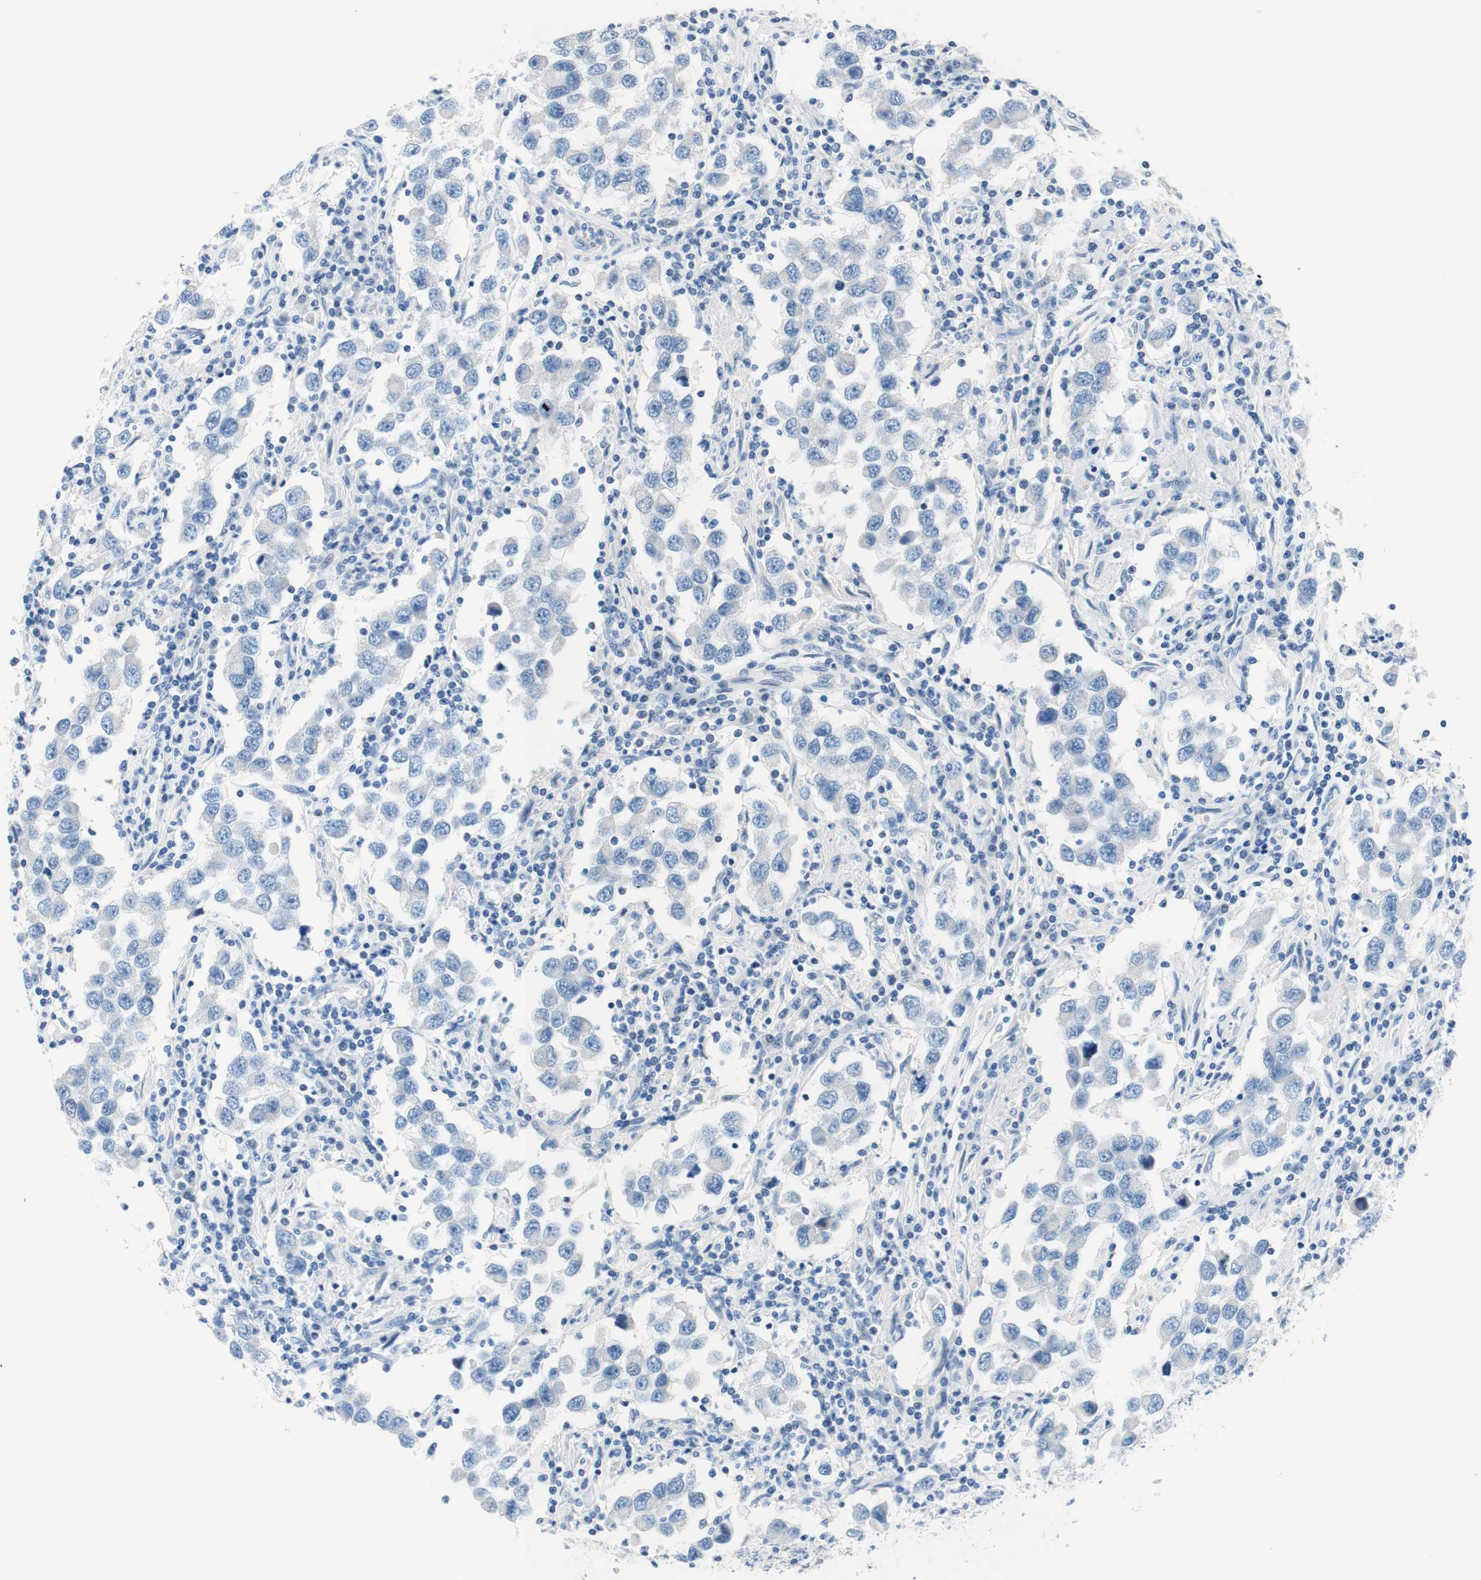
{"staining": {"intensity": "negative", "quantity": "none", "location": "none"}, "tissue": "testis cancer", "cell_type": "Tumor cells", "image_type": "cancer", "snomed": [{"axis": "morphology", "description": "Carcinoma, Embryonal, NOS"}, {"axis": "topography", "description": "Testis"}], "caption": "This is a photomicrograph of IHC staining of testis cancer, which shows no staining in tumor cells. (DAB (3,3'-diaminobenzidine) IHC, high magnification).", "gene": "PASD1", "patient": {"sex": "male", "age": 21}}